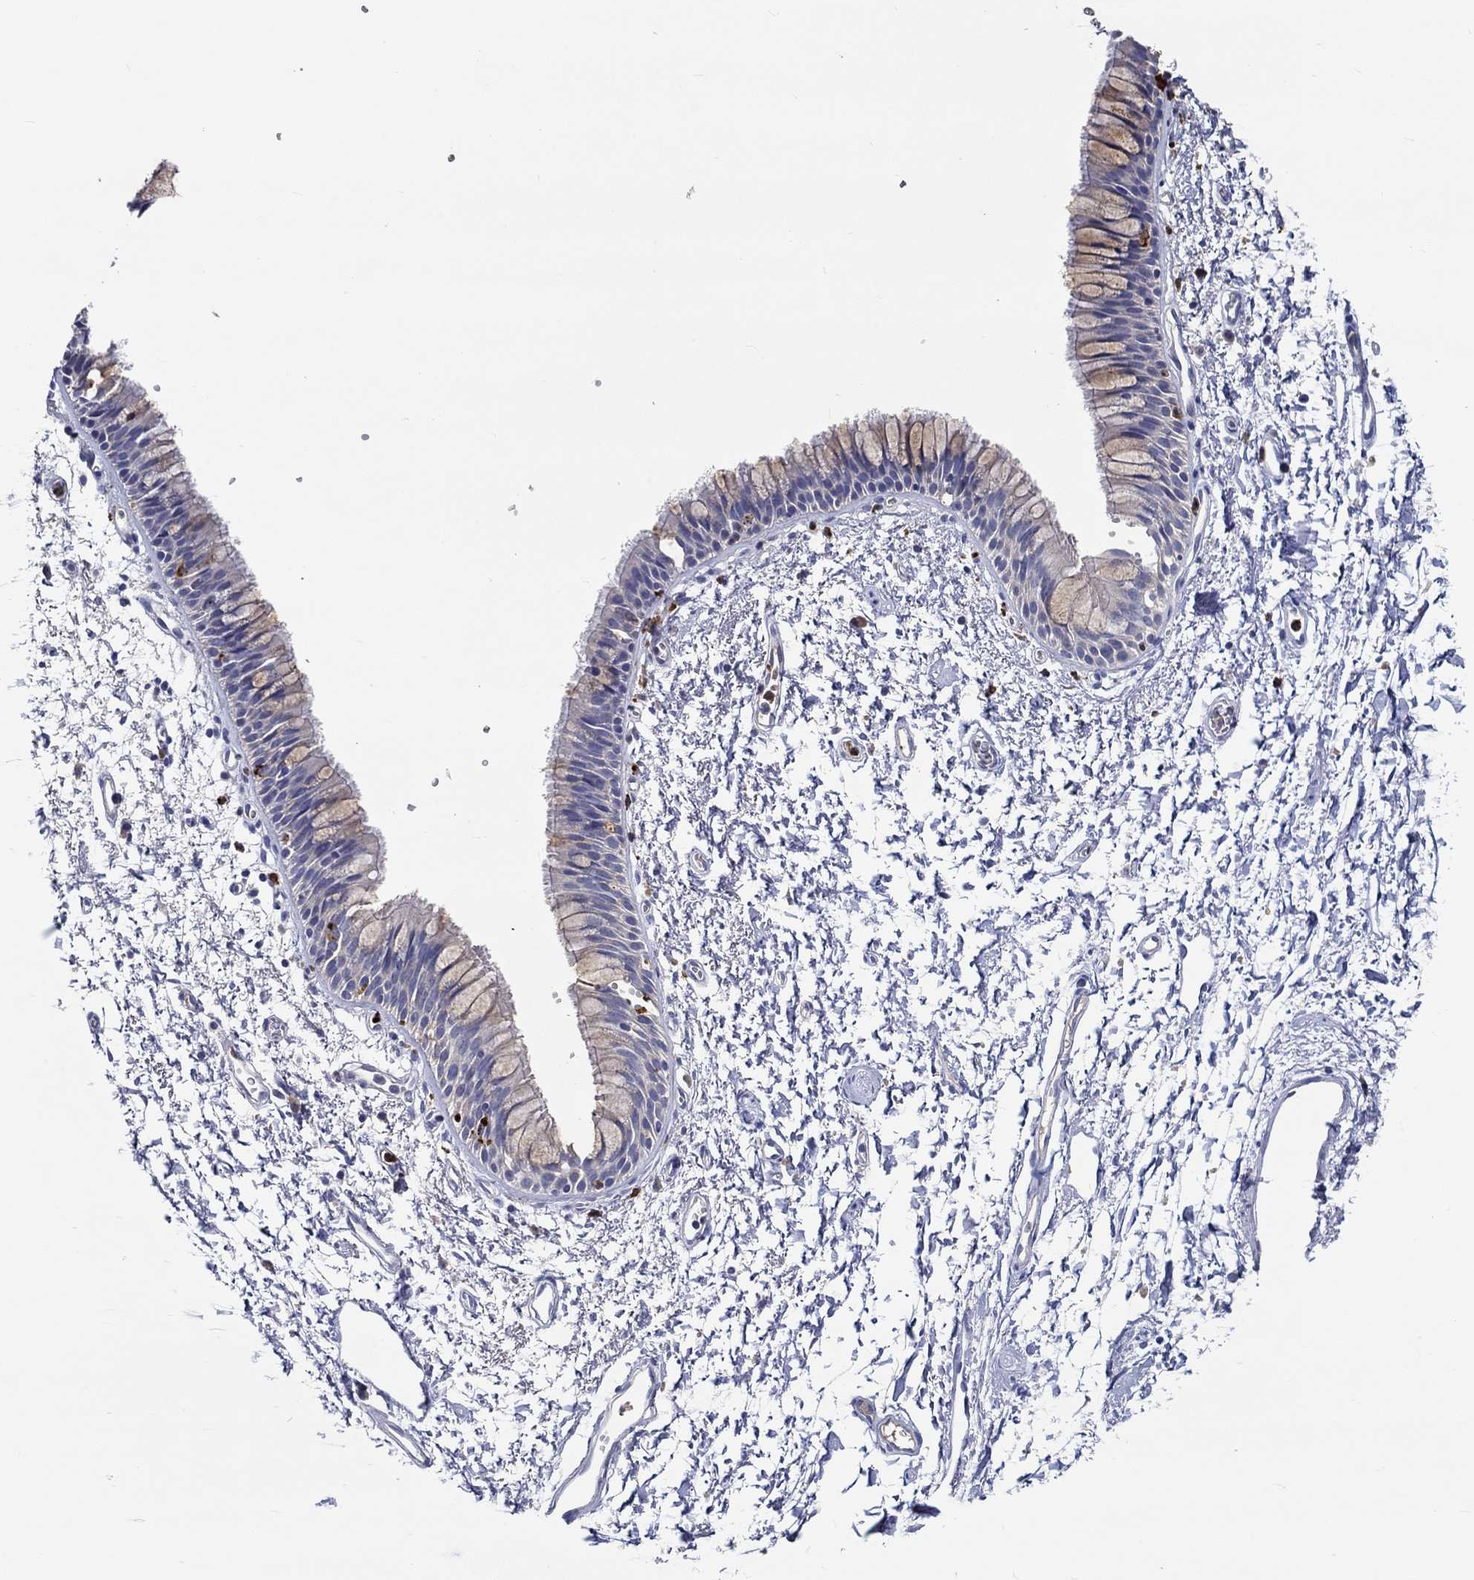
{"staining": {"intensity": "strong", "quantity": "<25%", "location": "cytoplasmic/membranous"}, "tissue": "bronchus", "cell_type": "Respiratory epithelial cells", "image_type": "normal", "snomed": [{"axis": "morphology", "description": "Normal tissue, NOS"}, {"axis": "topography", "description": "Cartilage tissue"}, {"axis": "topography", "description": "Bronchus"}], "caption": "Immunohistochemical staining of benign bronchus demonstrates strong cytoplasmic/membranous protein staining in about <25% of respiratory epithelial cells. The protein of interest is shown in brown color, while the nuclei are stained blue.", "gene": "CHIT1", "patient": {"sex": "male", "age": 66}}